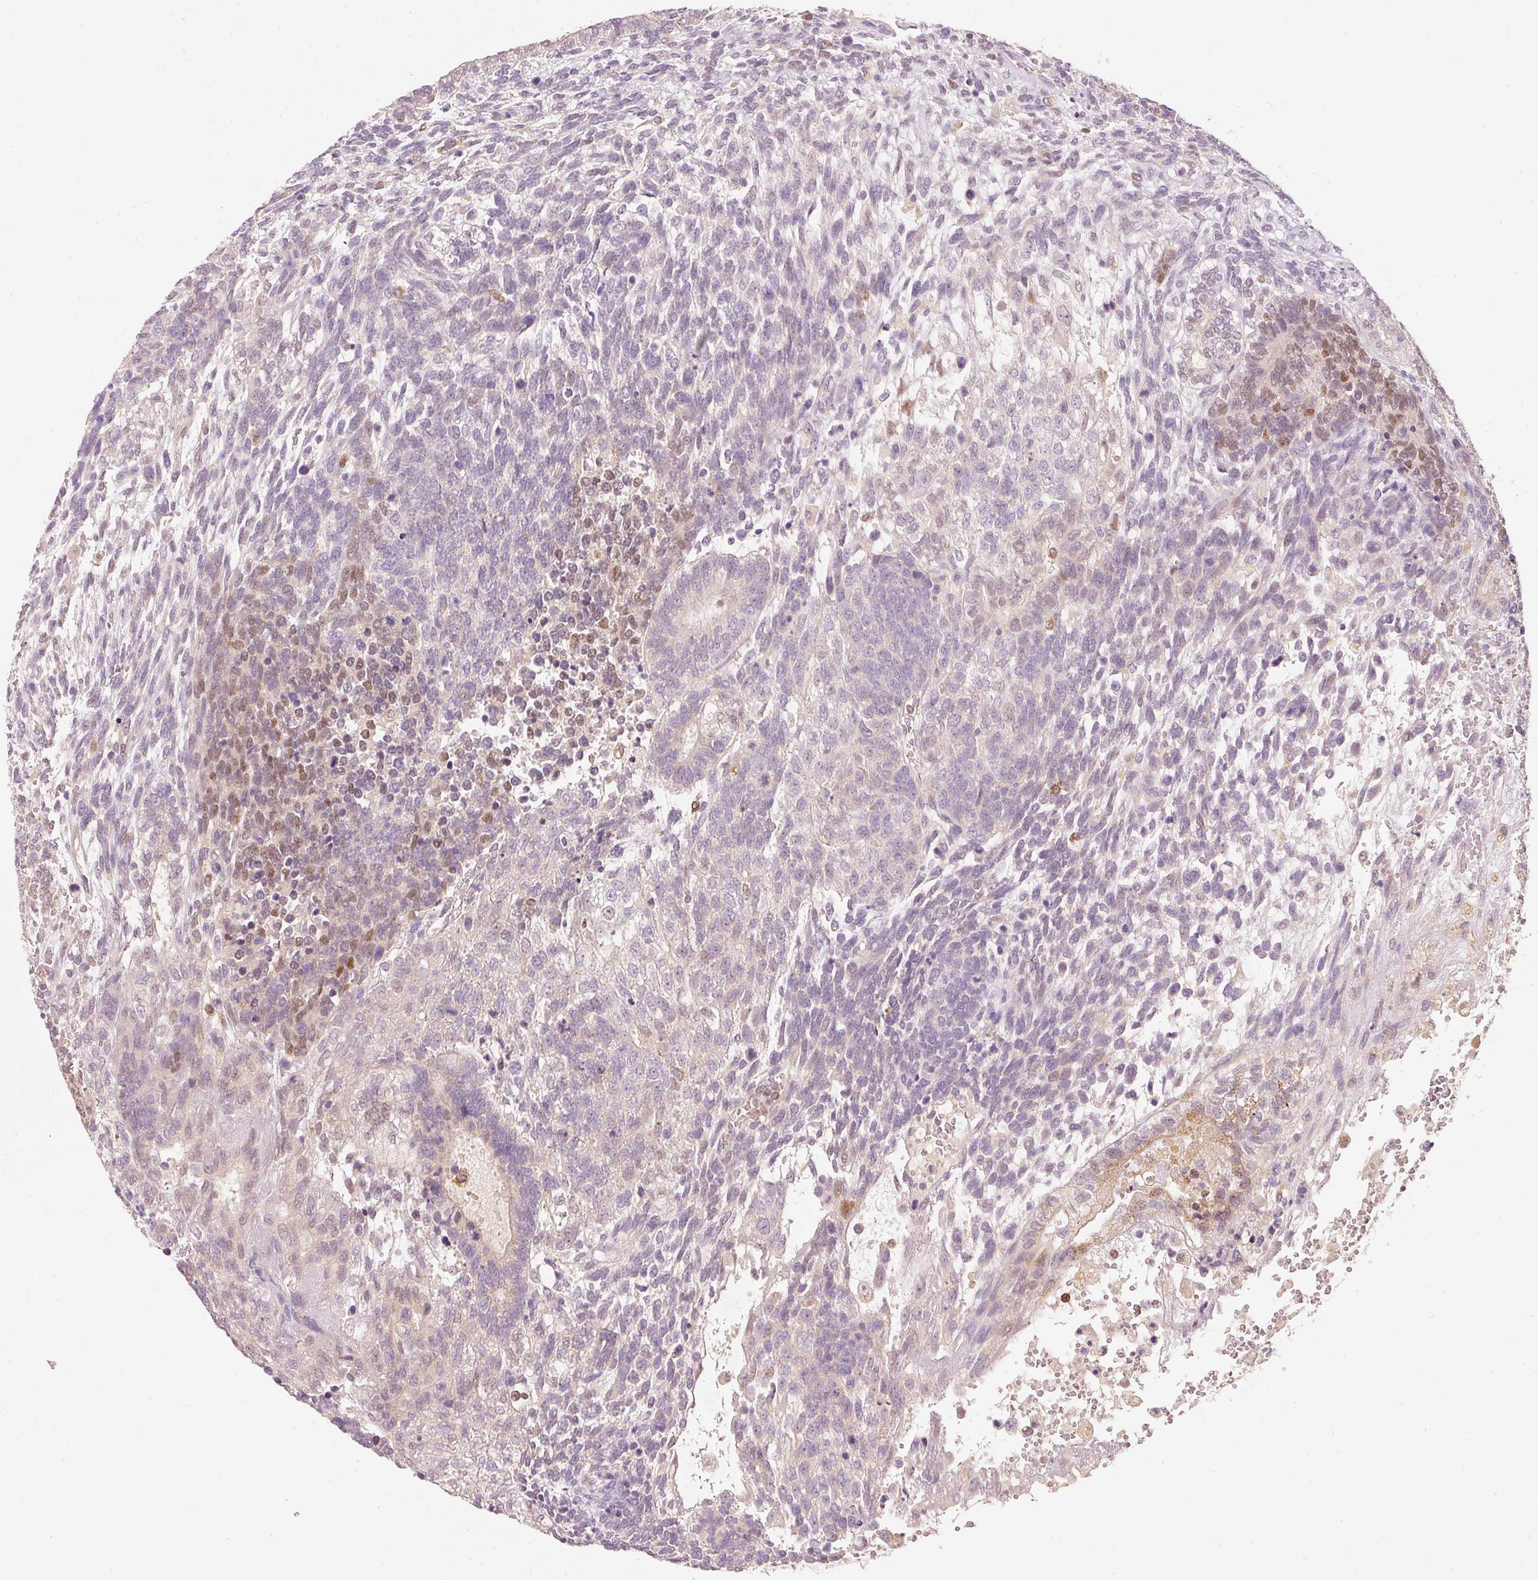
{"staining": {"intensity": "negative", "quantity": "none", "location": "none"}, "tissue": "testis cancer", "cell_type": "Tumor cells", "image_type": "cancer", "snomed": [{"axis": "morphology", "description": "Carcinoma, Embryonal, NOS"}, {"axis": "topography", "description": "Testis"}], "caption": "A histopathology image of human testis embryonal carcinoma is negative for staining in tumor cells.", "gene": "KLHL21", "patient": {"sex": "male", "age": 23}}